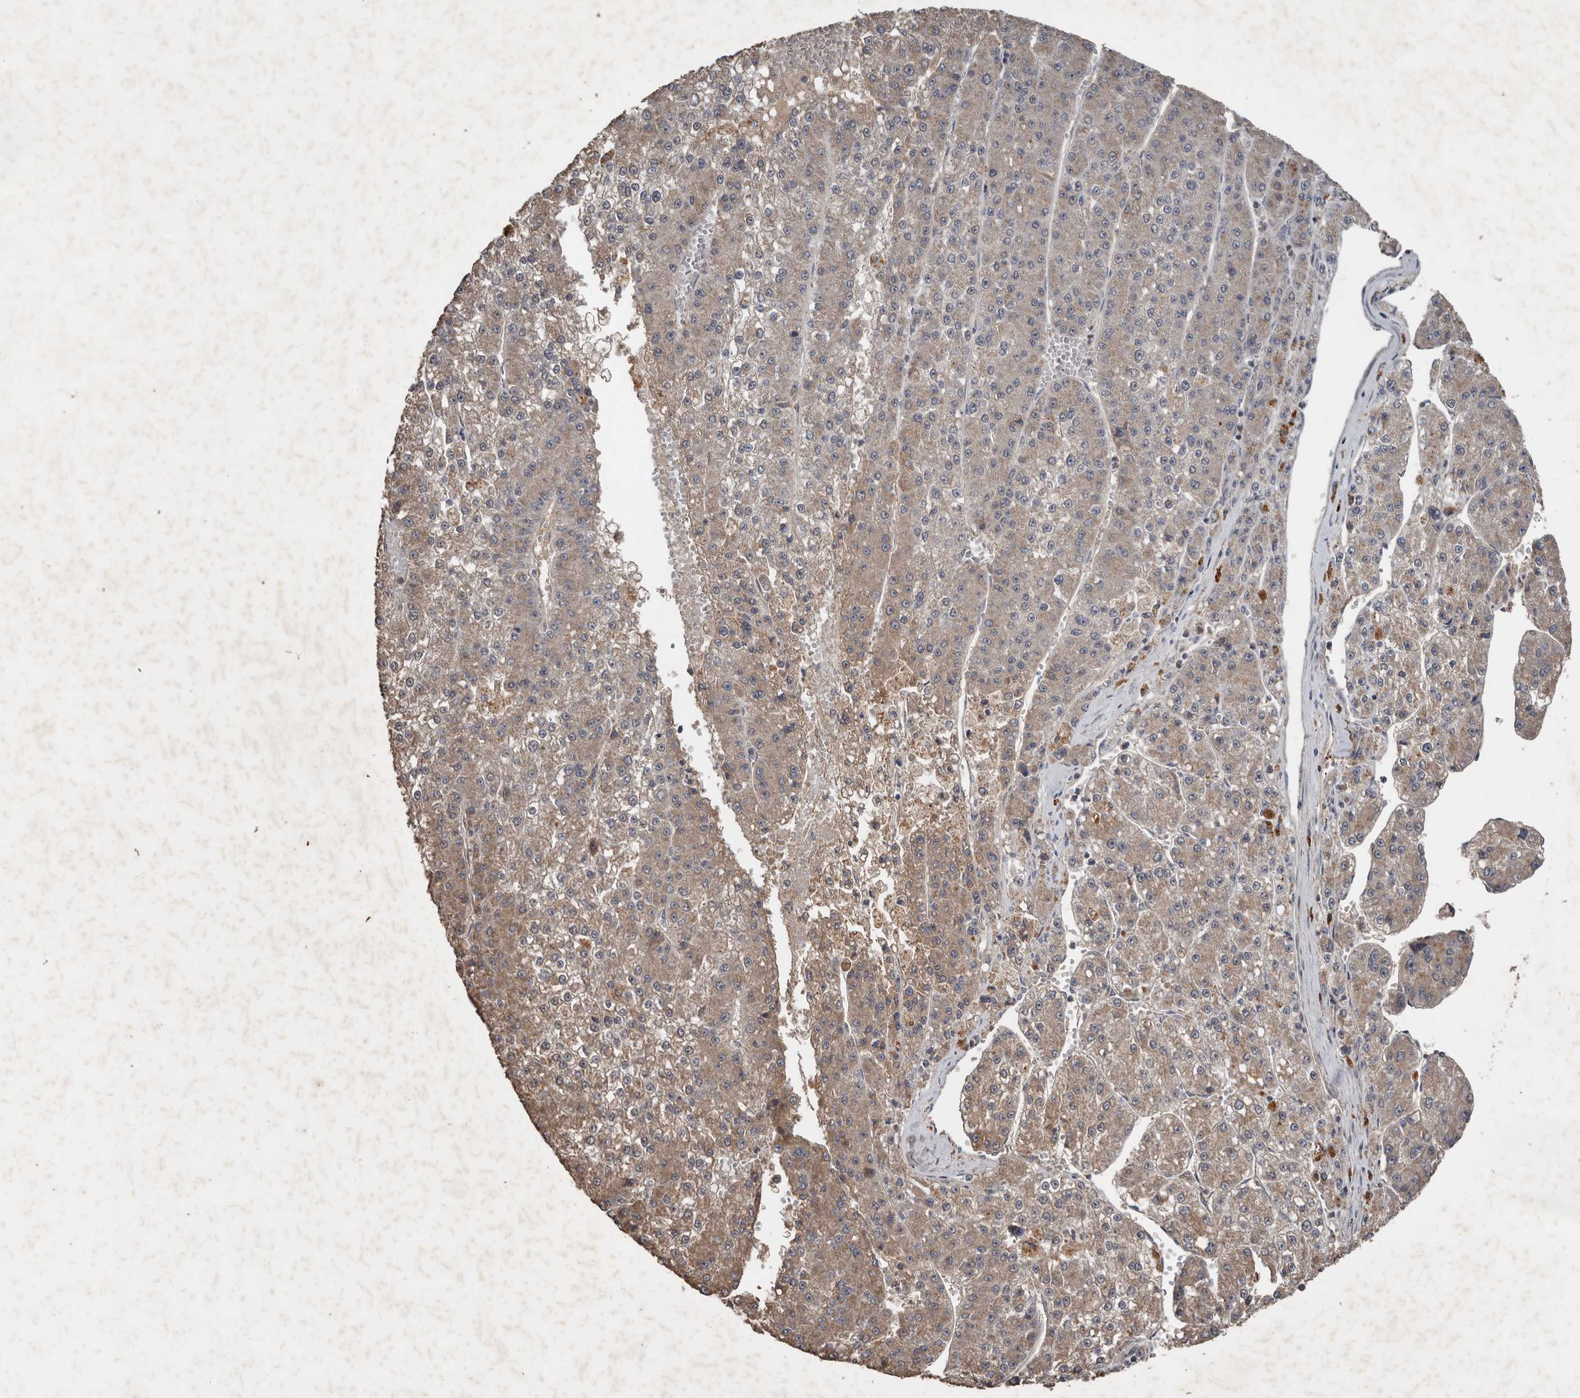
{"staining": {"intensity": "weak", "quantity": "25%-75%", "location": "cytoplasmic/membranous"}, "tissue": "liver cancer", "cell_type": "Tumor cells", "image_type": "cancer", "snomed": [{"axis": "morphology", "description": "Carcinoma, Hepatocellular, NOS"}, {"axis": "topography", "description": "Liver"}], "caption": "Weak cytoplasmic/membranous protein positivity is present in approximately 25%-75% of tumor cells in liver hepatocellular carcinoma.", "gene": "HYAL4", "patient": {"sex": "female", "age": 73}}